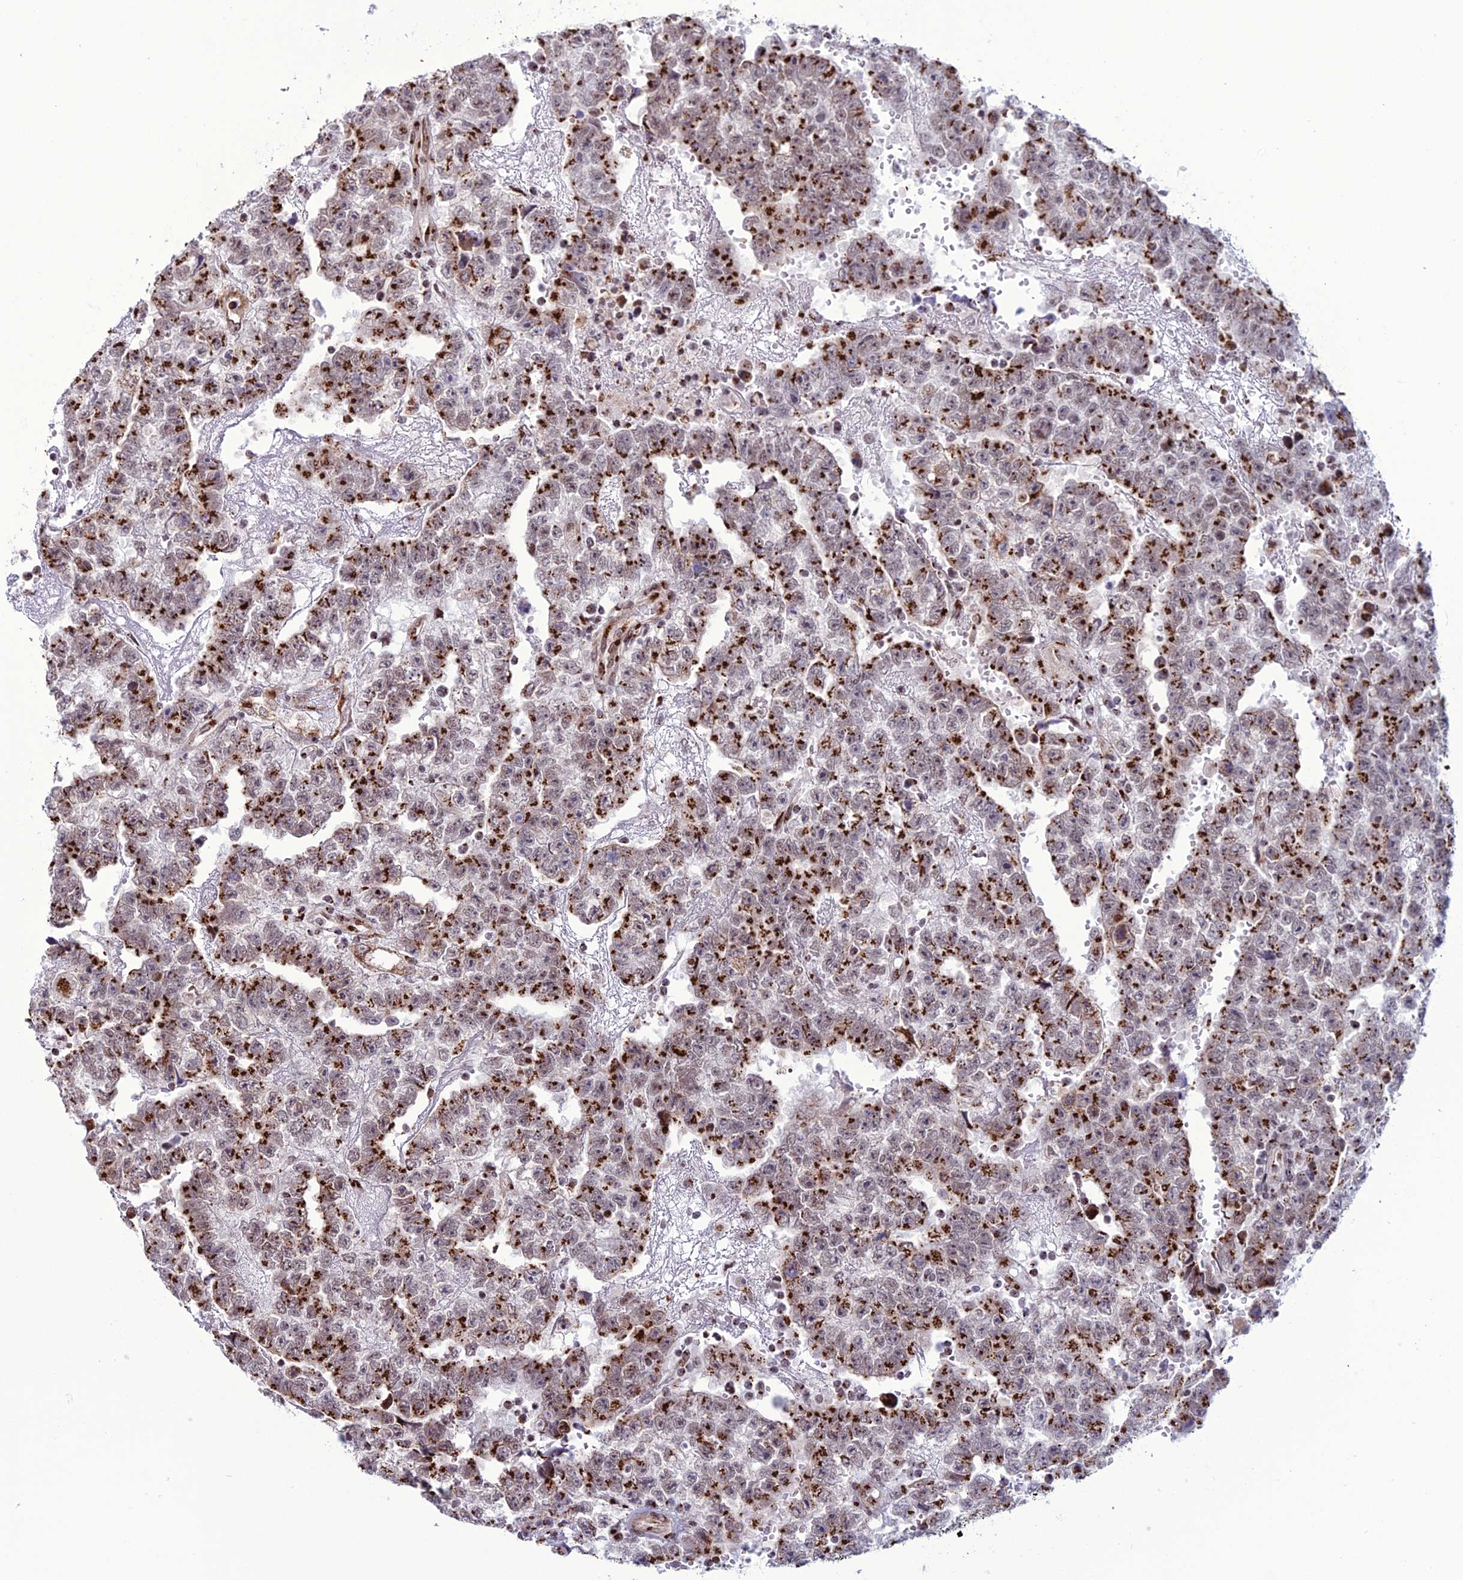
{"staining": {"intensity": "strong", "quantity": ">75%", "location": "cytoplasmic/membranous,nuclear"}, "tissue": "testis cancer", "cell_type": "Tumor cells", "image_type": "cancer", "snomed": [{"axis": "morphology", "description": "Carcinoma, Embryonal, NOS"}, {"axis": "topography", "description": "Testis"}], "caption": "Human embryonal carcinoma (testis) stained with a protein marker reveals strong staining in tumor cells.", "gene": "PLEKHA4", "patient": {"sex": "male", "age": 25}}